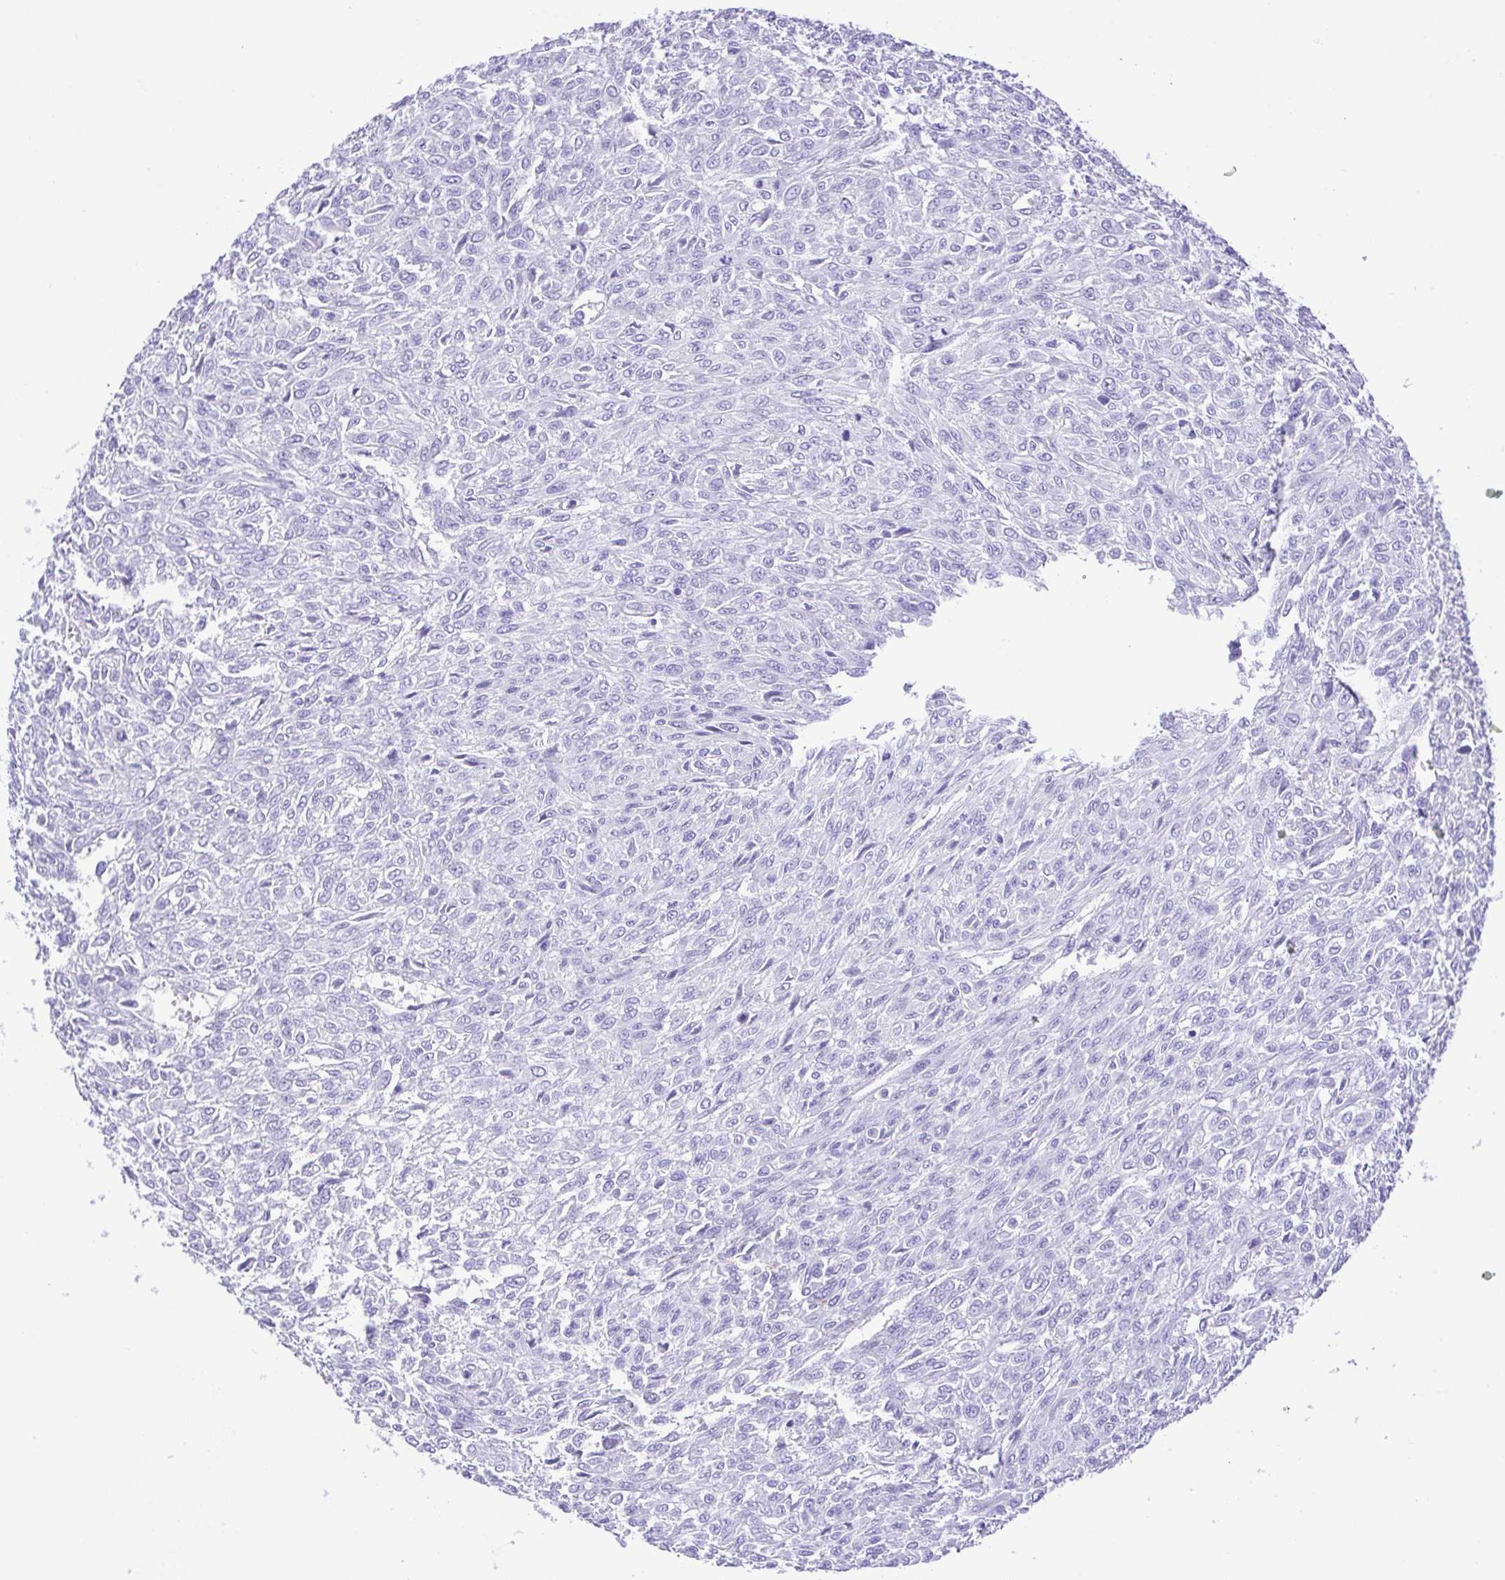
{"staining": {"intensity": "negative", "quantity": "none", "location": "none"}, "tissue": "renal cancer", "cell_type": "Tumor cells", "image_type": "cancer", "snomed": [{"axis": "morphology", "description": "Adenocarcinoma, NOS"}, {"axis": "topography", "description": "Kidney"}], "caption": "High power microscopy micrograph of an IHC photomicrograph of renal cancer, revealing no significant expression in tumor cells.", "gene": "CDSN", "patient": {"sex": "male", "age": 58}}